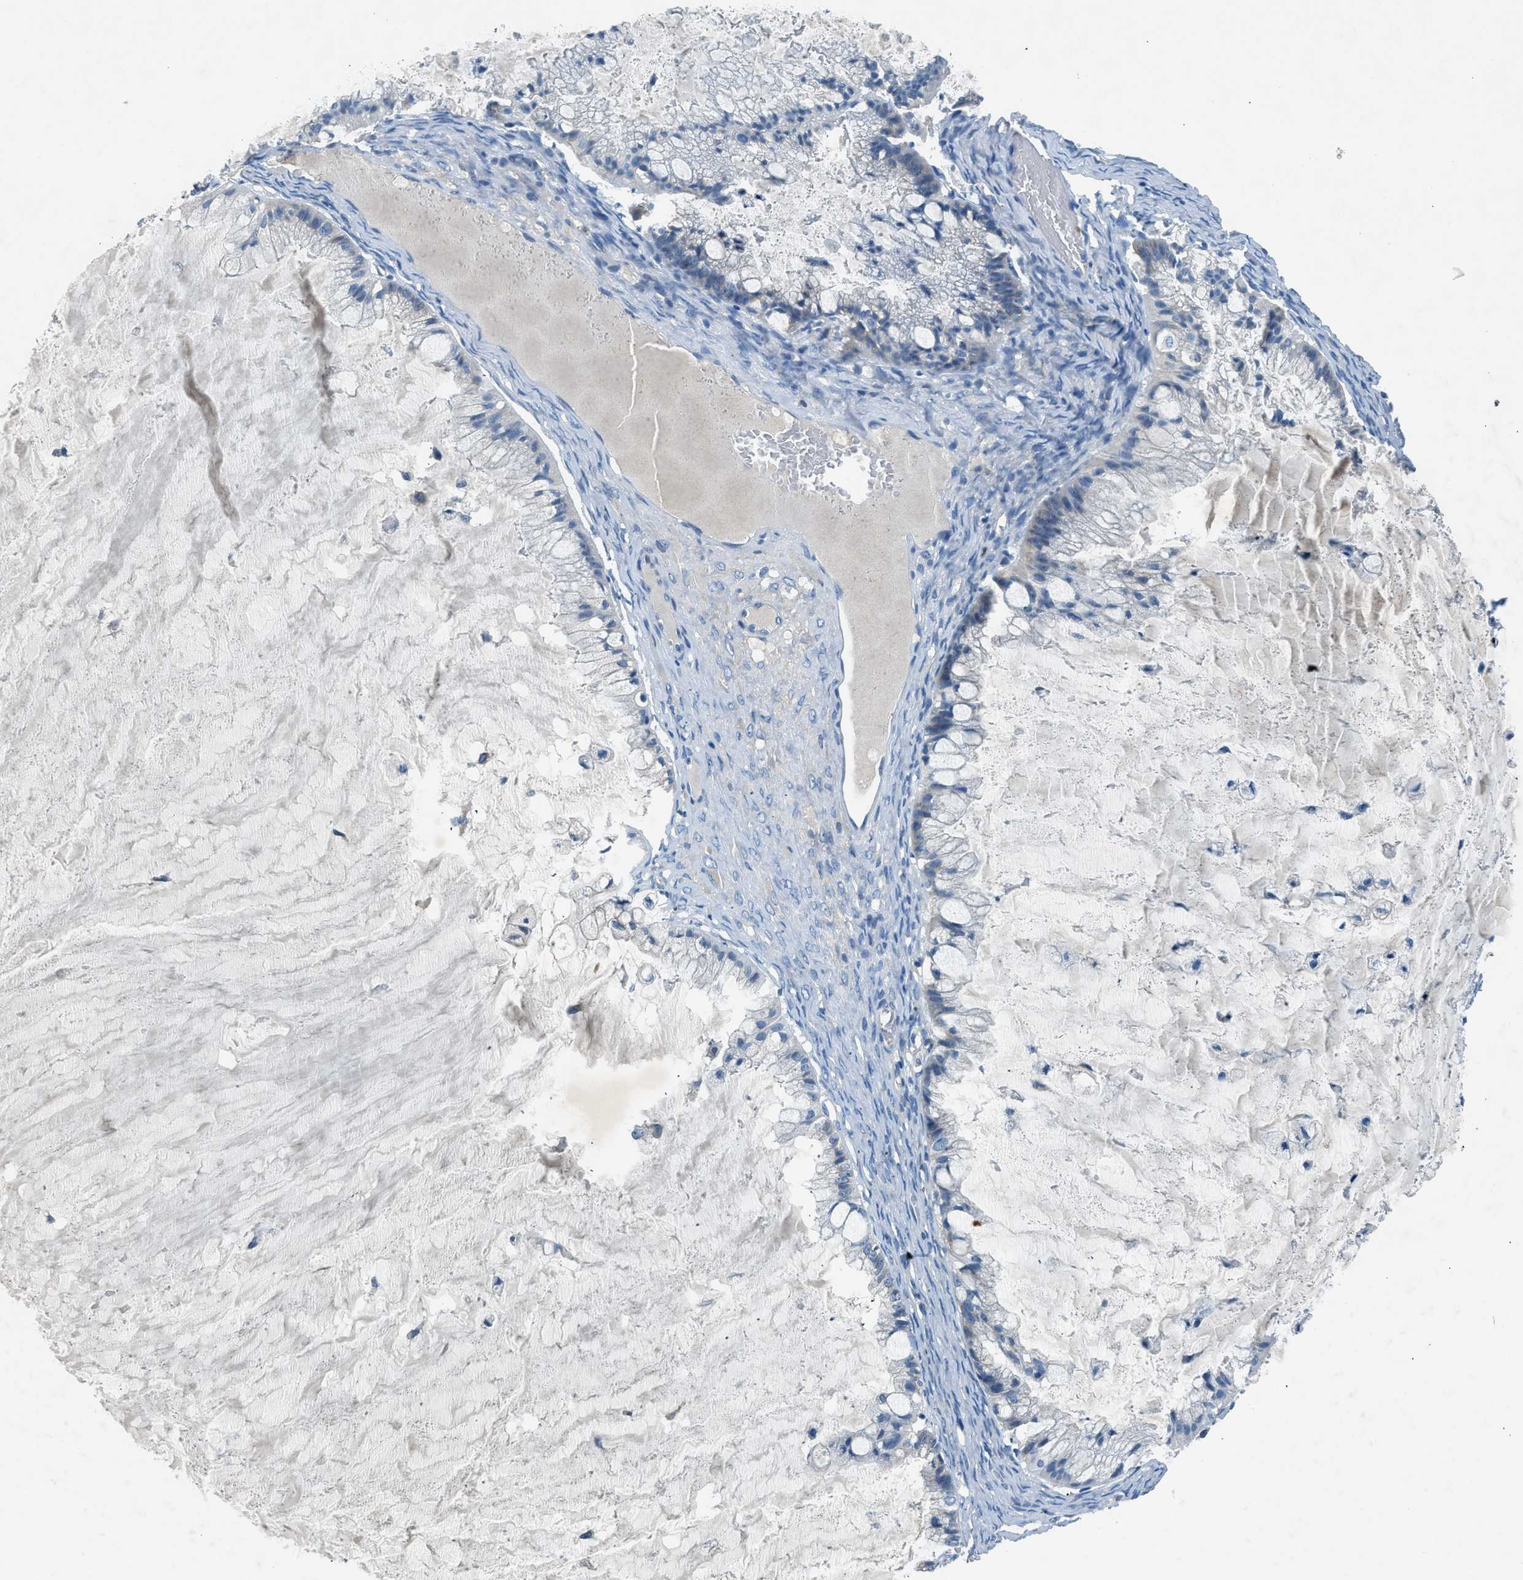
{"staining": {"intensity": "negative", "quantity": "none", "location": "none"}, "tissue": "ovarian cancer", "cell_type": "Tumor cells", "image_type": "cancer", "snomed": [{"axis": "morphology", "description": "Cystadenocarcinoma, mucinous, NOS"}, {"axis": "topography", "description": "Ovary"}], "caption": "This is a photomicrograph of IHC staining of ovarian mucinous cystadenocarcinoma, which shows no positivity in tumor cells. (Stains: DAB (3,3'-diaminobenzidine) immunohistochemistry (IHC) with hematoxylin counter stain, Microscopy: brightfield microscopy at high magnification).", "gene": "BMP1", "patient": {"sex": "female", "age": 57}}